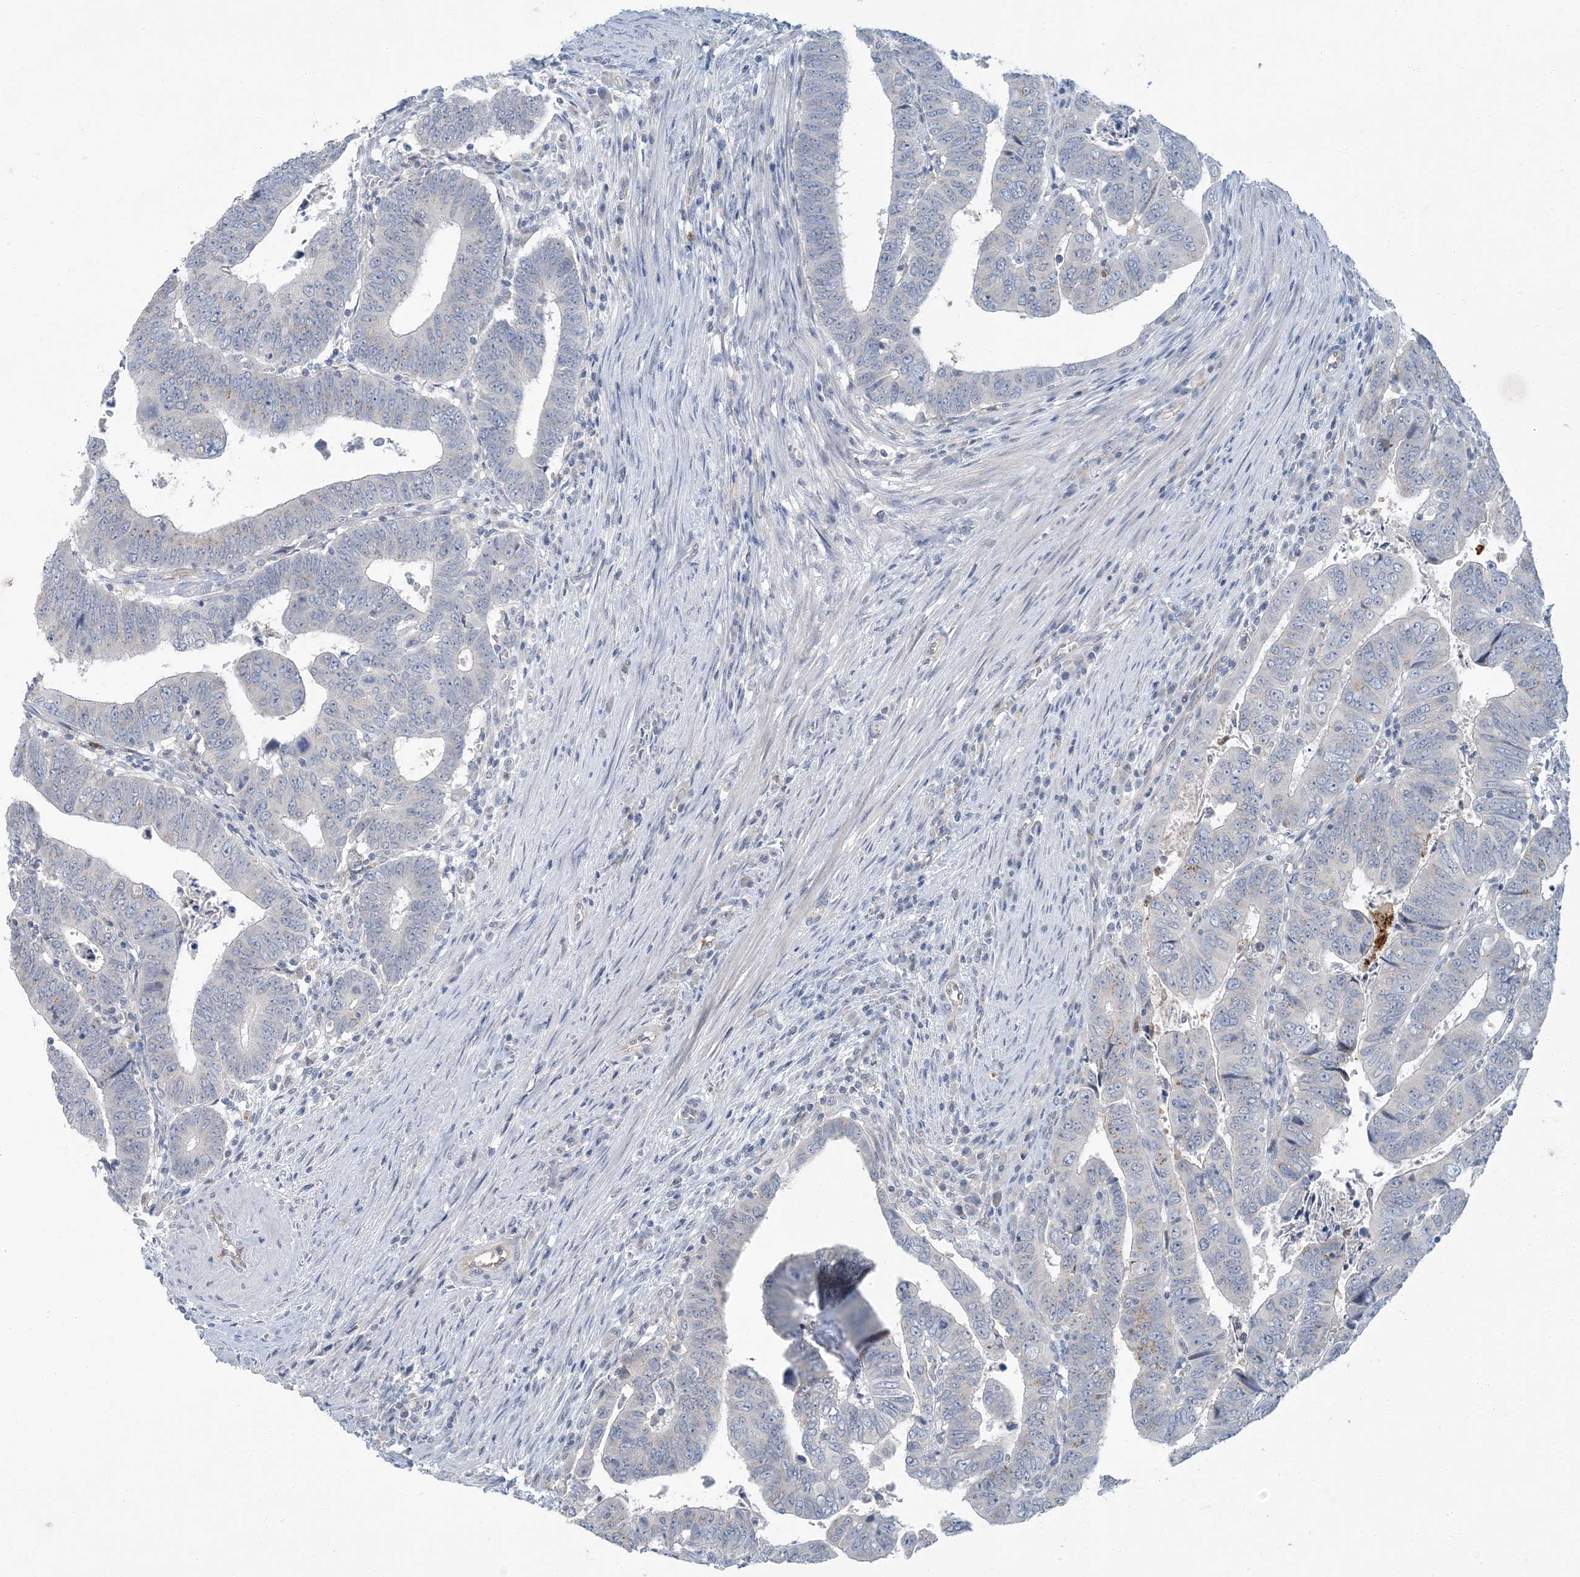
{"staining": {"intensity": "negative", "quantity": "none", "location": "none"}, "tissue": "colorectal cancer", "cell_type": "Tumor cells", "image_type": "cancer", "snomed": [{"axis": "morphology", "description": "Normal tissue, NOS"}, {"axis": "morphology", "description": "Adenocarcinoma, NOS"}, {"axis": "topography", "description": "Rectum"}], "caption": "A micrograph of human adenocarcinoma (colorectal) is negative for staining in tumor cells. (DAB (3,3'-diaminobenzidine) IHC with hematoxylin counter stain).", "gene": "EPHA4", "patient": {"sex": "female", "age": 65}}